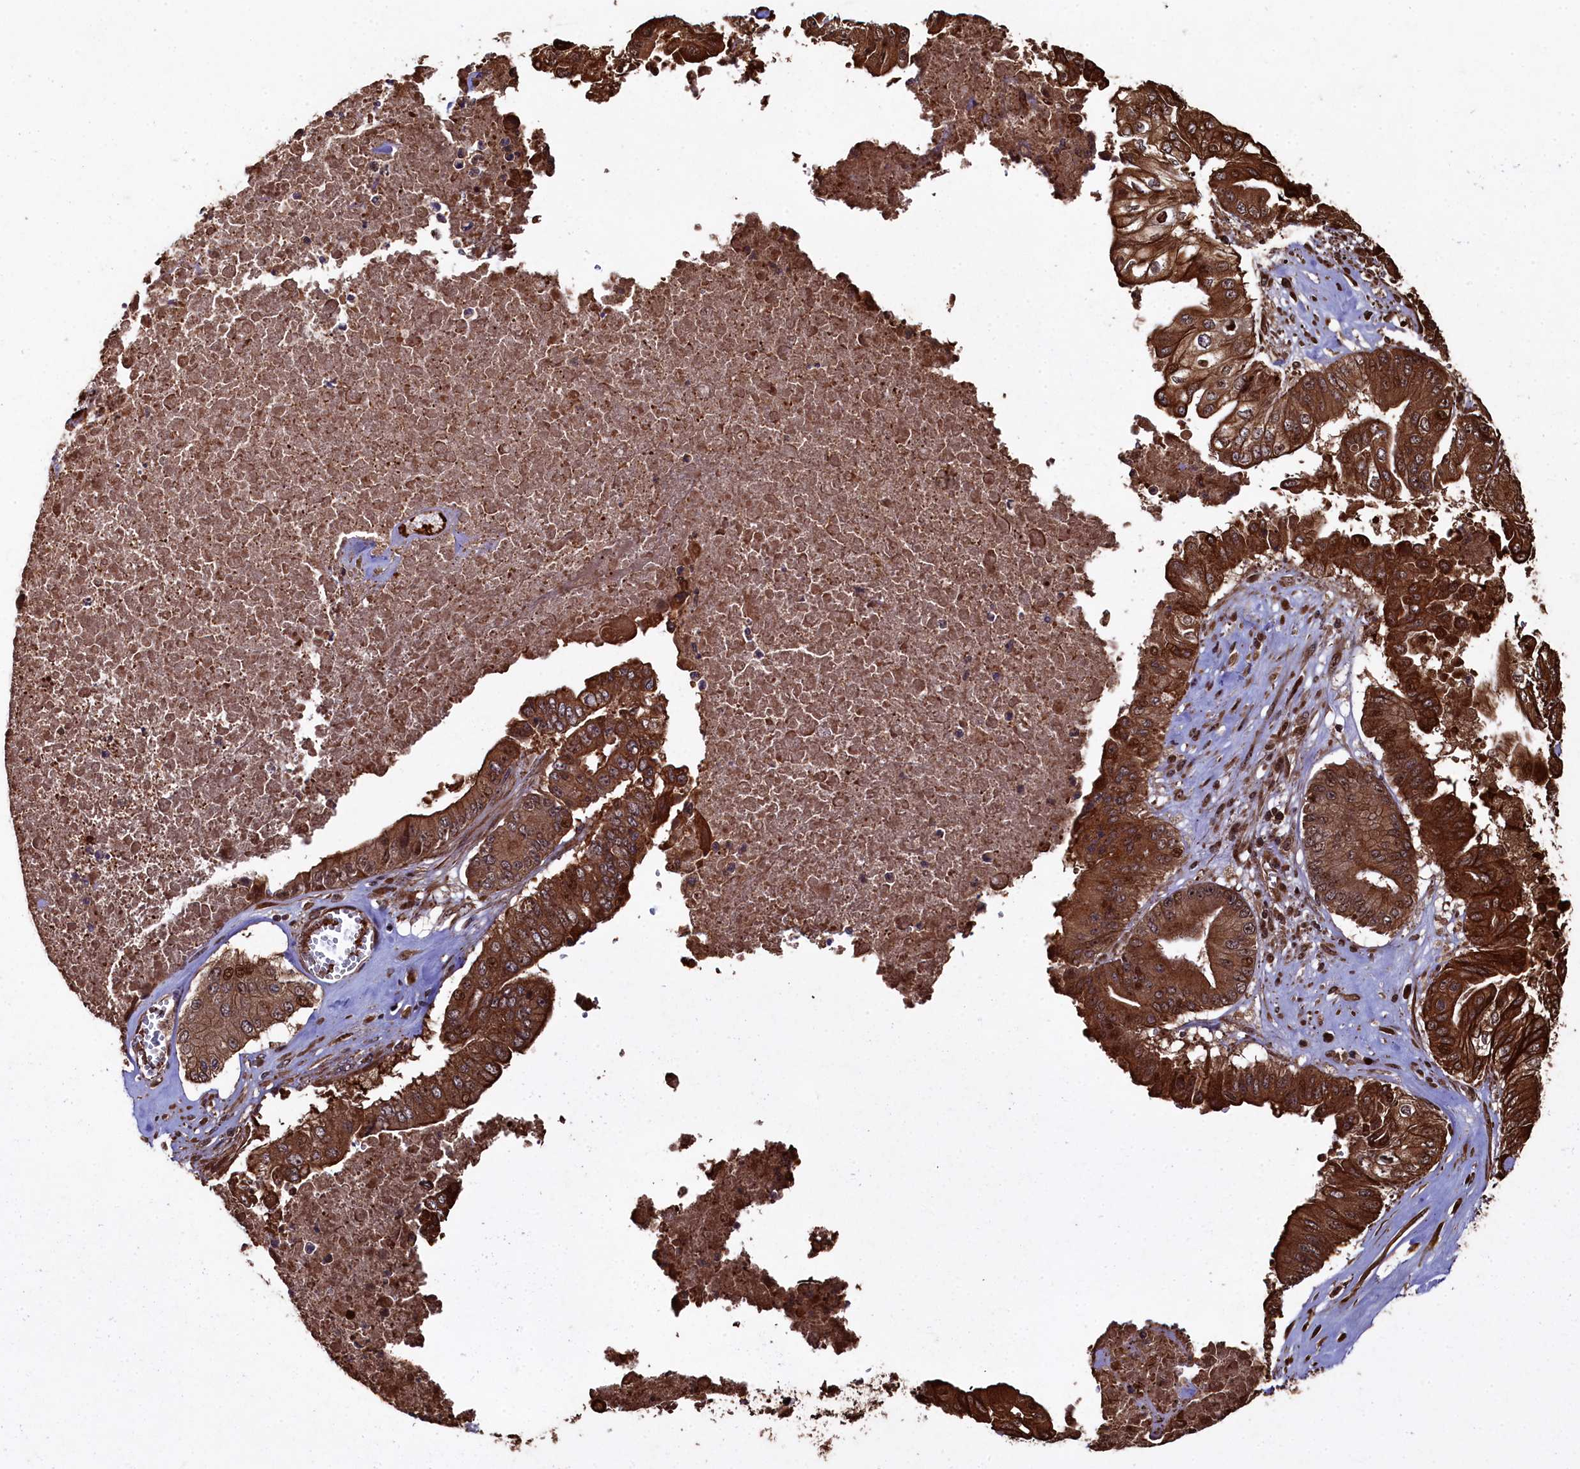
{"staining": {"intensity": "strong", "quantity": ">75%", "location": "cytoplasmic/membranous"}, "tissue": "pancreatic cancer", "cell_type": "Tumor cells", "image_type": "cancer", "snomed": [{"axis": "morphology", "description": "Adenocarcinoma, NOS"}, {"axis": "topography", "description": "Pancreas"}], "caption": "Immunohistochemical staining of human pancreatic cancer displays high levels of strong cytoplasmic/membranous expression in approximately >75% of tumor cells.", "gene": "PIGN", "patient": {"sex": "female", "age": 77}}